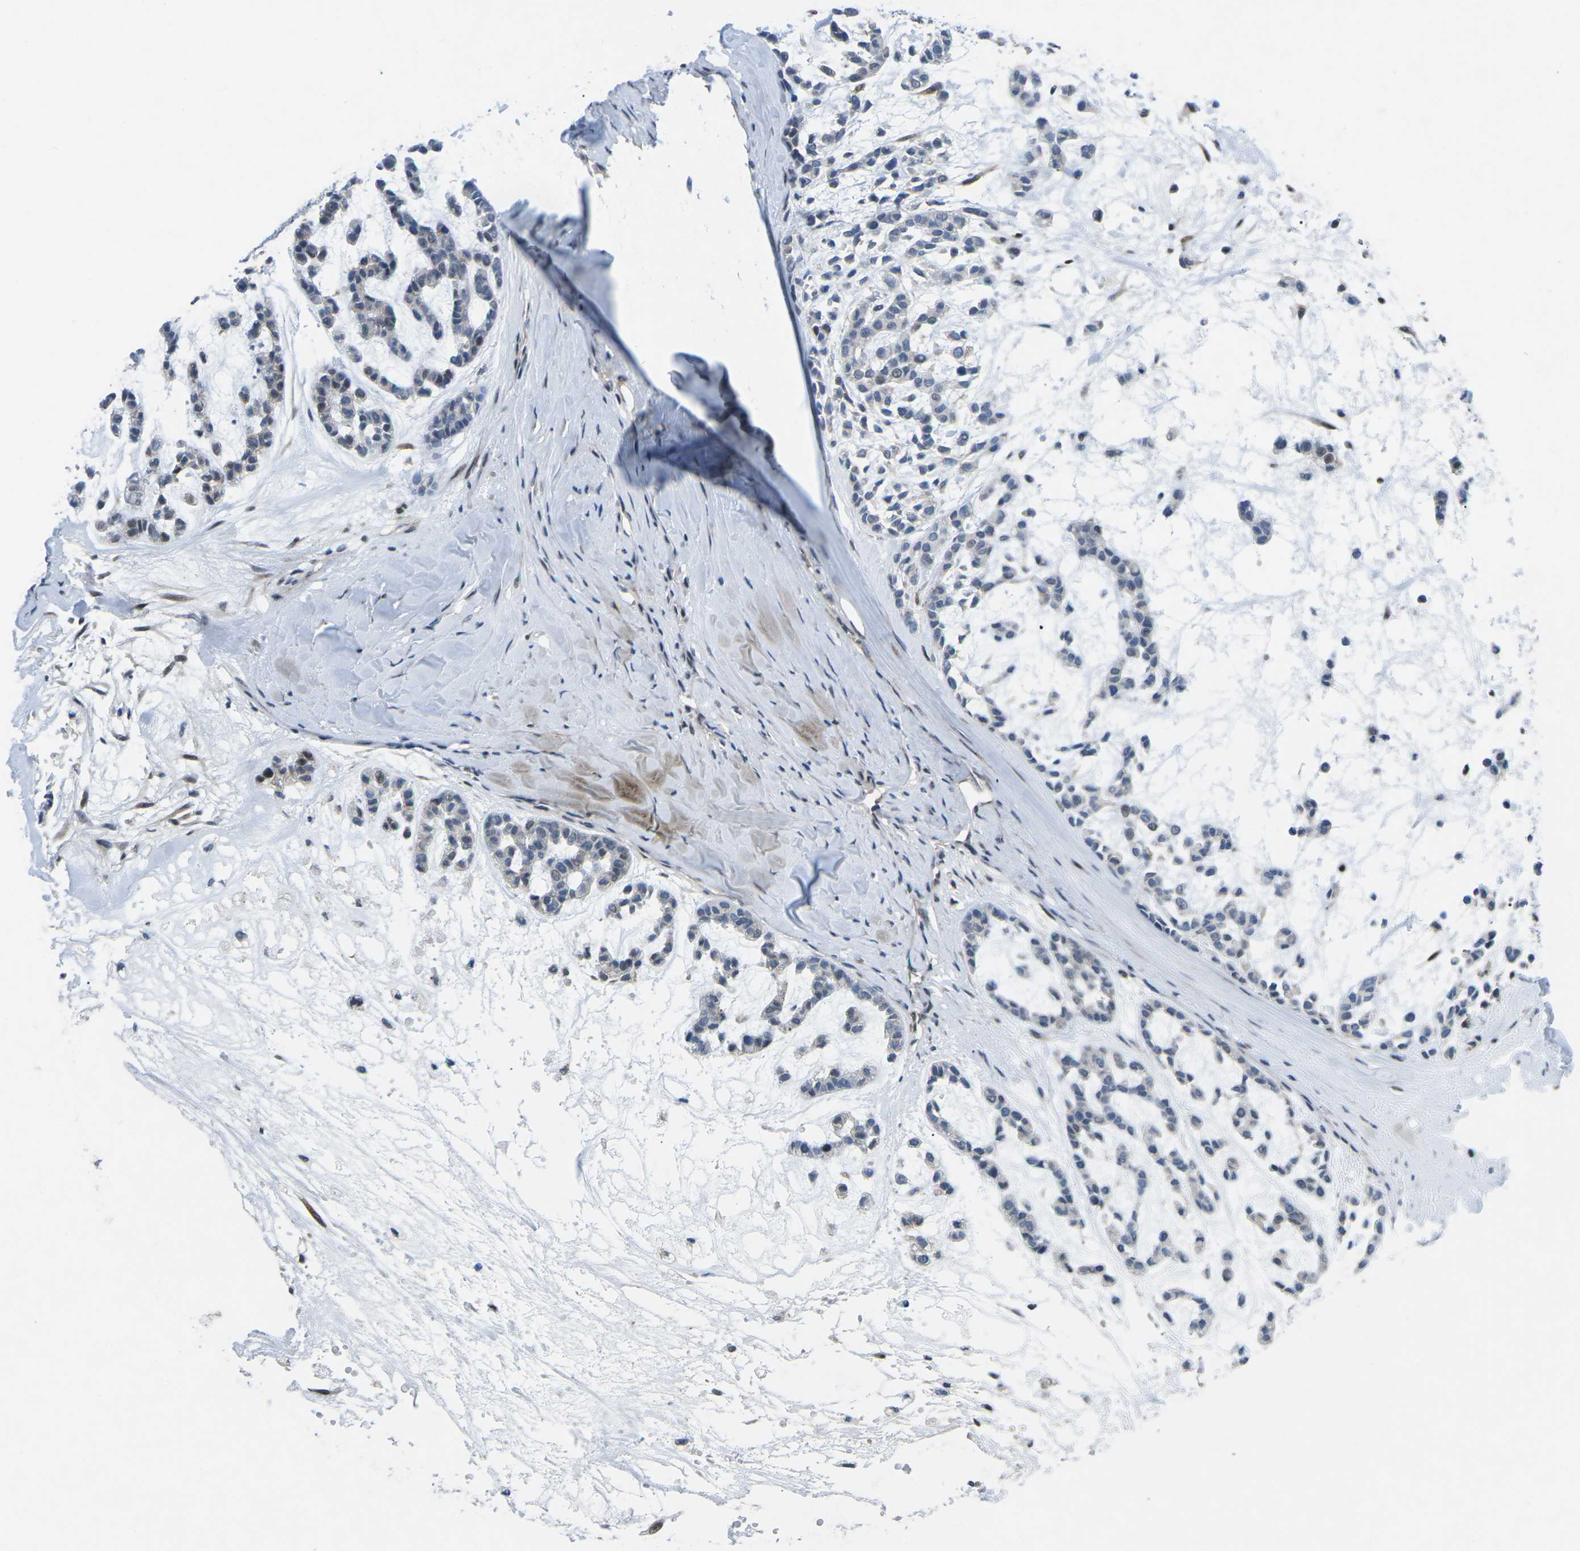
{"staining": {"intensity": "moderate", "quantity": "<25%", "location": "nuclear"}, "tissue": "head and neck cancer", "cell_type": "Tumor cells", "image_type": "cancer", "snomed": [{"axis": "morphology", "description": "Adenocarcinoma, NOS"}, {"axis": "morphology", "description": "Adenoma, NOS"}, {"axis": "topography", "description": "Head-Neck"}], "caption": "A micrograph of human head and neck adenocarcinoma stained for a protein shows moderate nuclear brown staining in tumor cells. The protein is shown in brown color, while the nuclei are stained blue.", "gene": "MBNL1", "patient": {"sex": "female", "age": 55}}